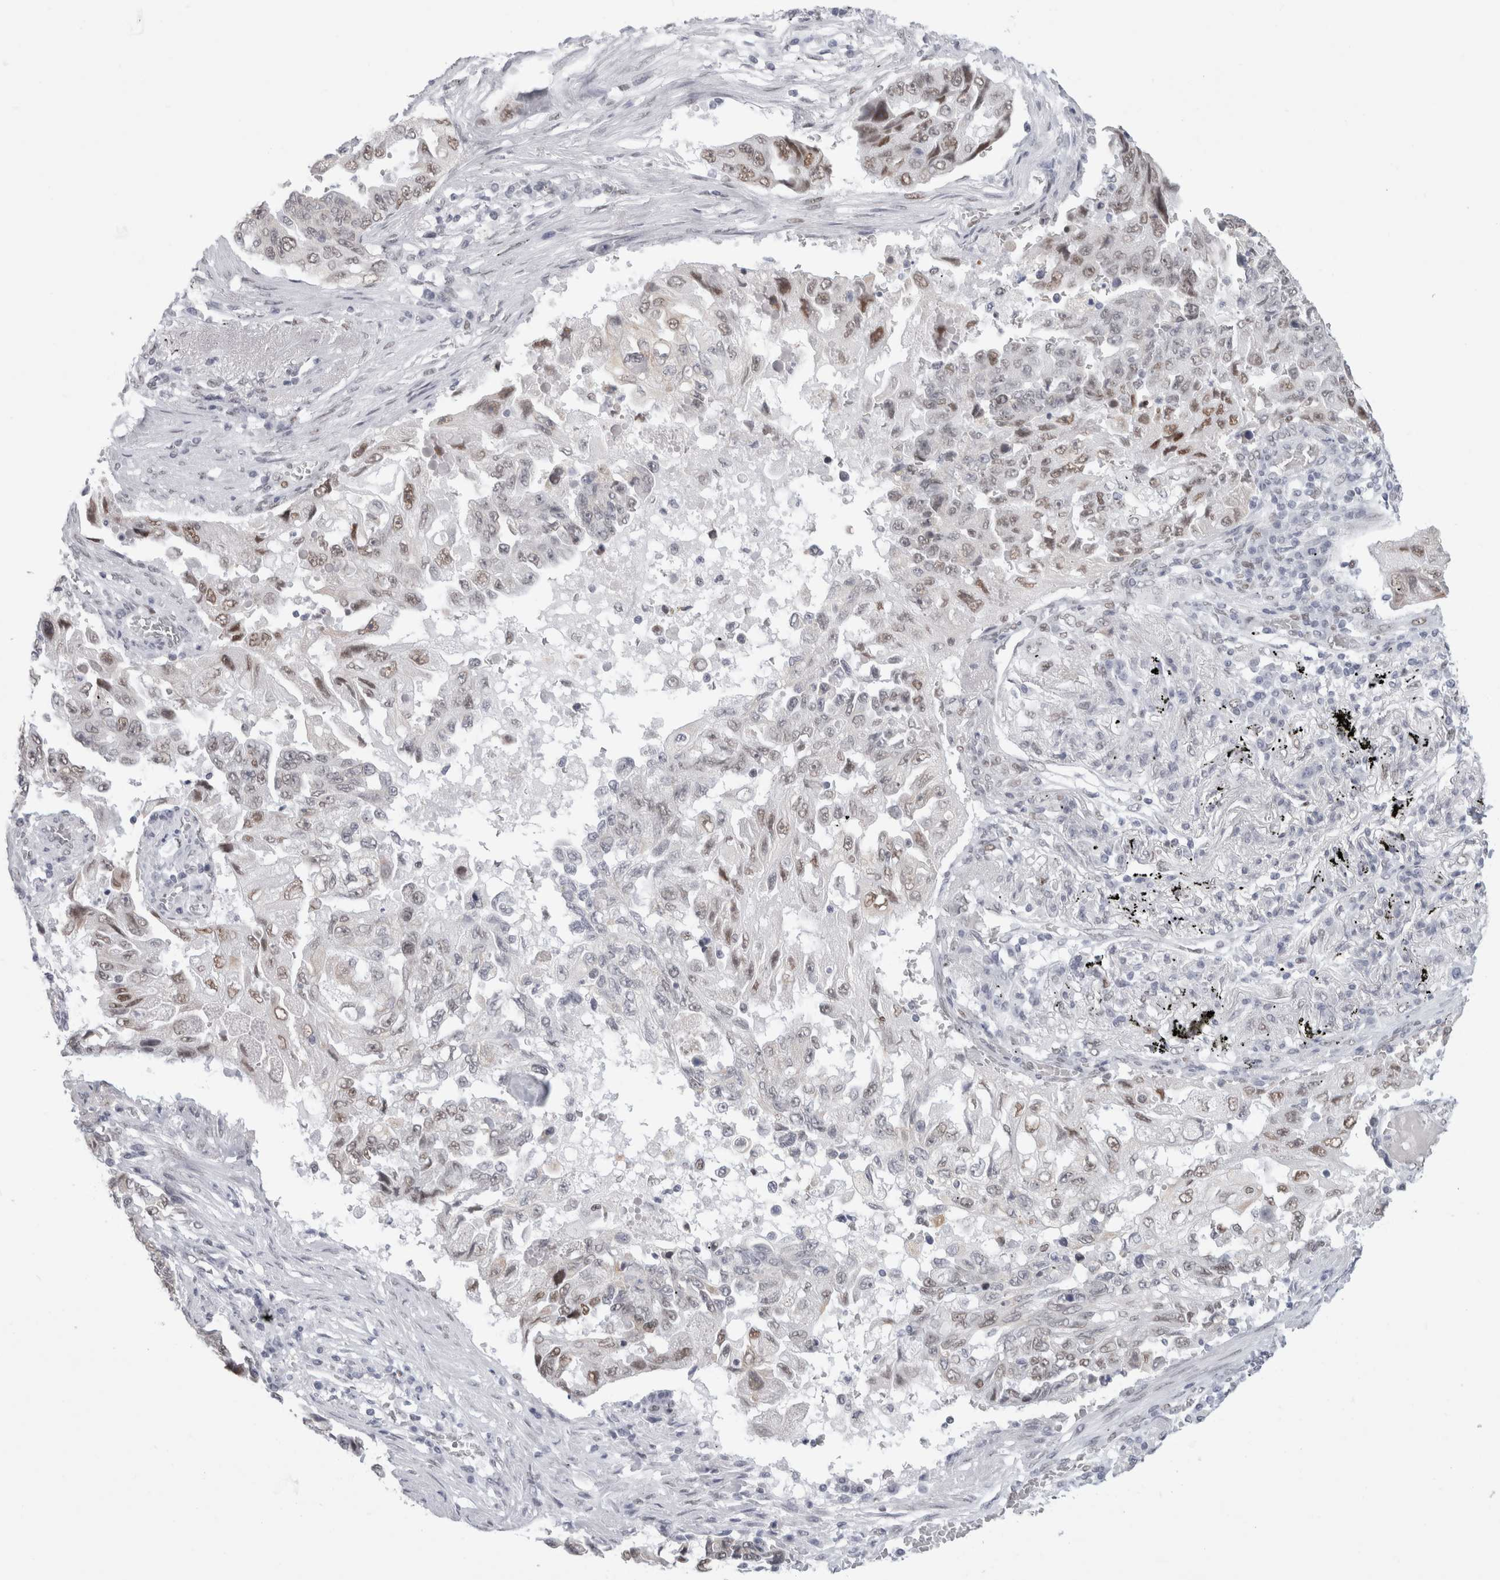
{"staining": {"intensity": "weak", "quantity": "25%-75%", "location": "nuclear"}, "tissue": "lung cancer", "cell_type": "Tumor cells", "image_type": "cancer", "snomed": [{"axis": "morphology", "description": "Adenocarcinoma, NOS"}, {"axis": "topography", "description": "Lung"}], "caption": "Lung adenocarcinoma stained with a brown dye exhibits weak nuclear positive positivity in approximately 25%-75% of tumor cells.", "gene": "SMARCC1", "patient": {"sex": "female", "age": 51}}